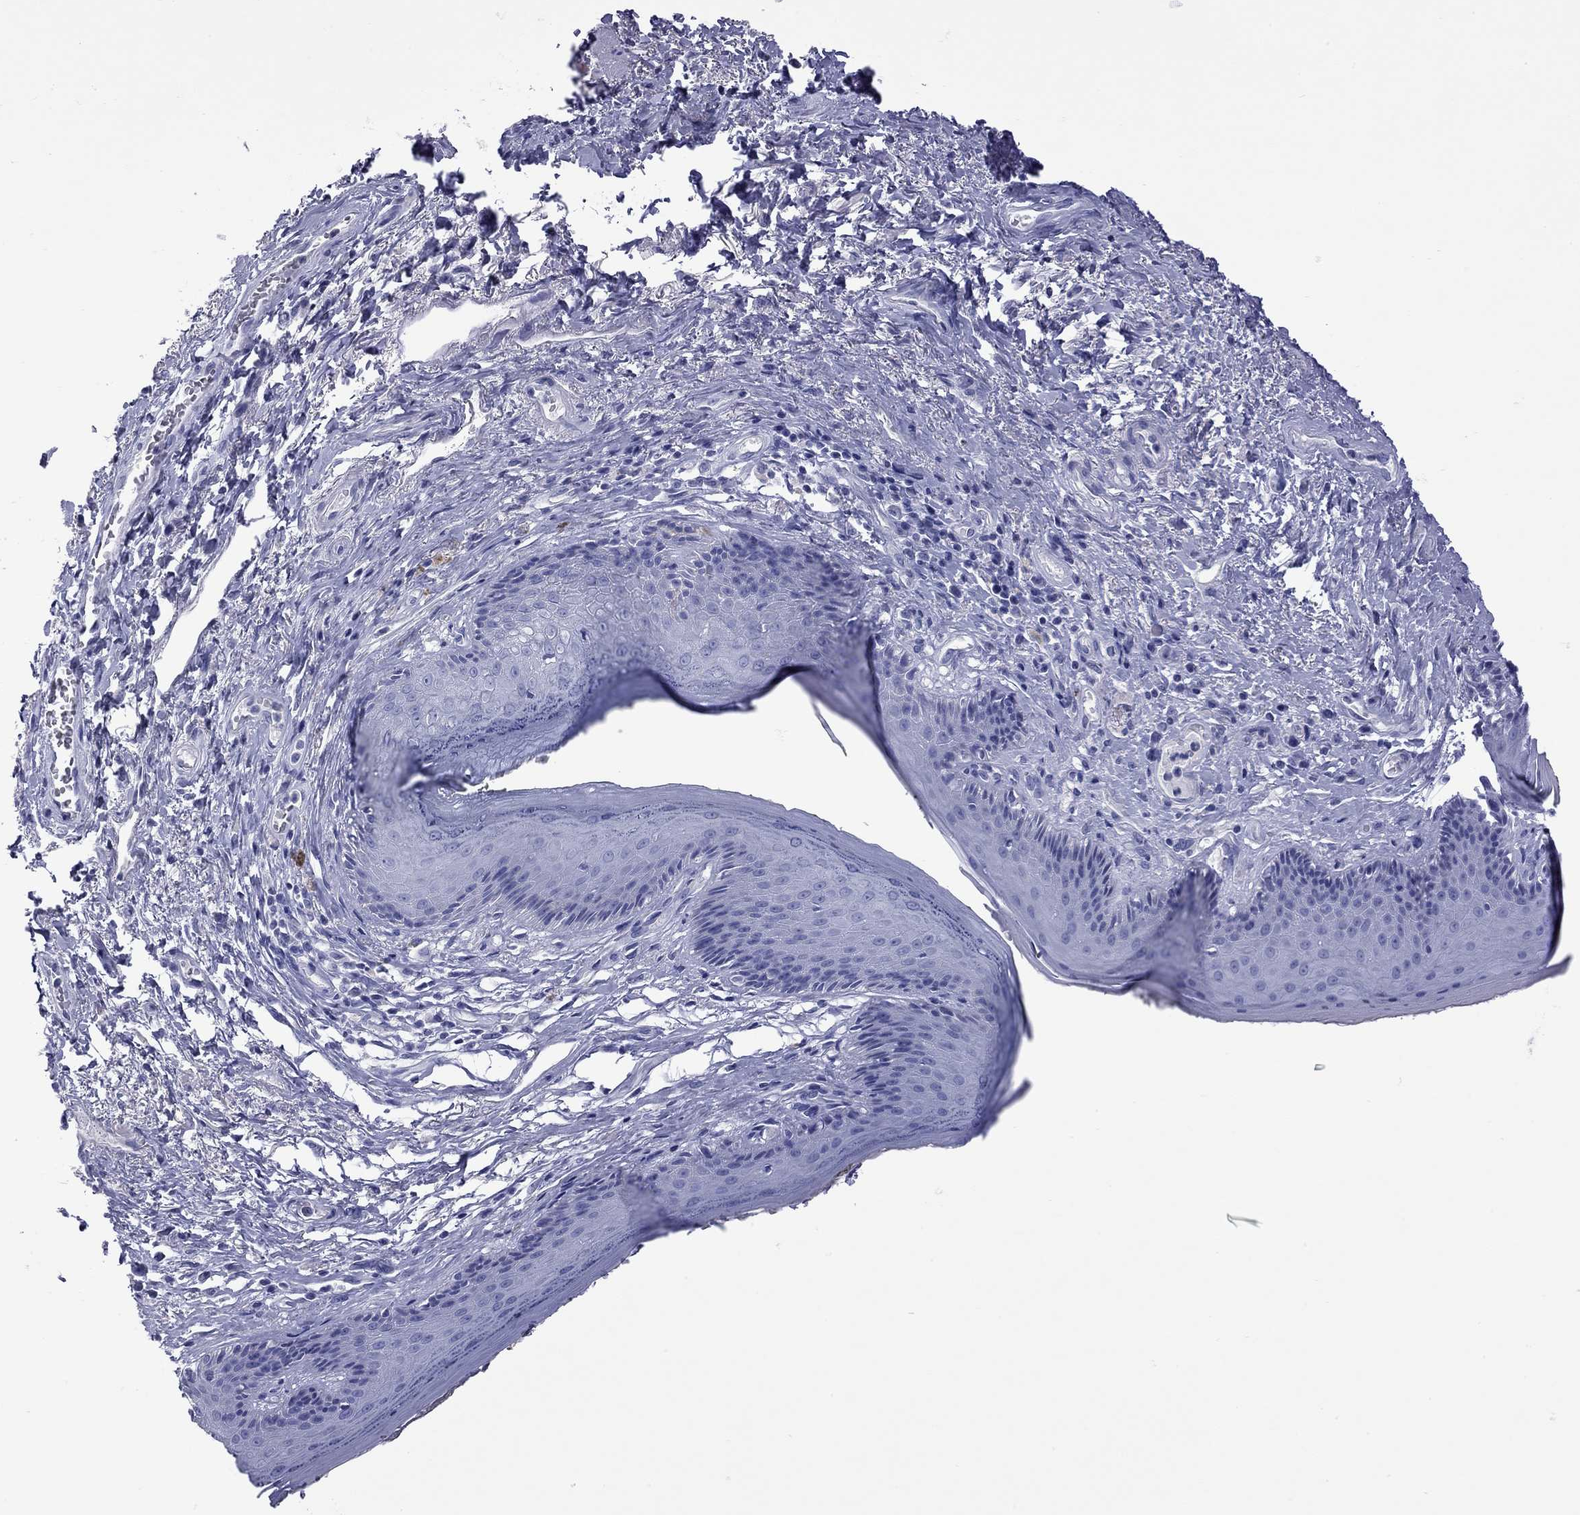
{"staining": {"intensity": "negative", "quantity": "none", "location": "none"}, "tissue": "skin", "cell_type": "Epidermal cells", "image_type": "normal", "snomed": [{"axis": "morphology", "description": "Normal tissue, NOS"}, {"axis": "morphology", "description": "Adenocarcinoma, NOS"}, {"axis": "topography", "description": "Rectum"}, {"axis": "topography", "description": "Anal"}], "caption": "IHC photomicrograph of benign human skin stained for a protein (brown), which exhibits no positivity in epidermal cells.", "gene": "EPPIN", "patient": {"sex": "female", "age": 68}}